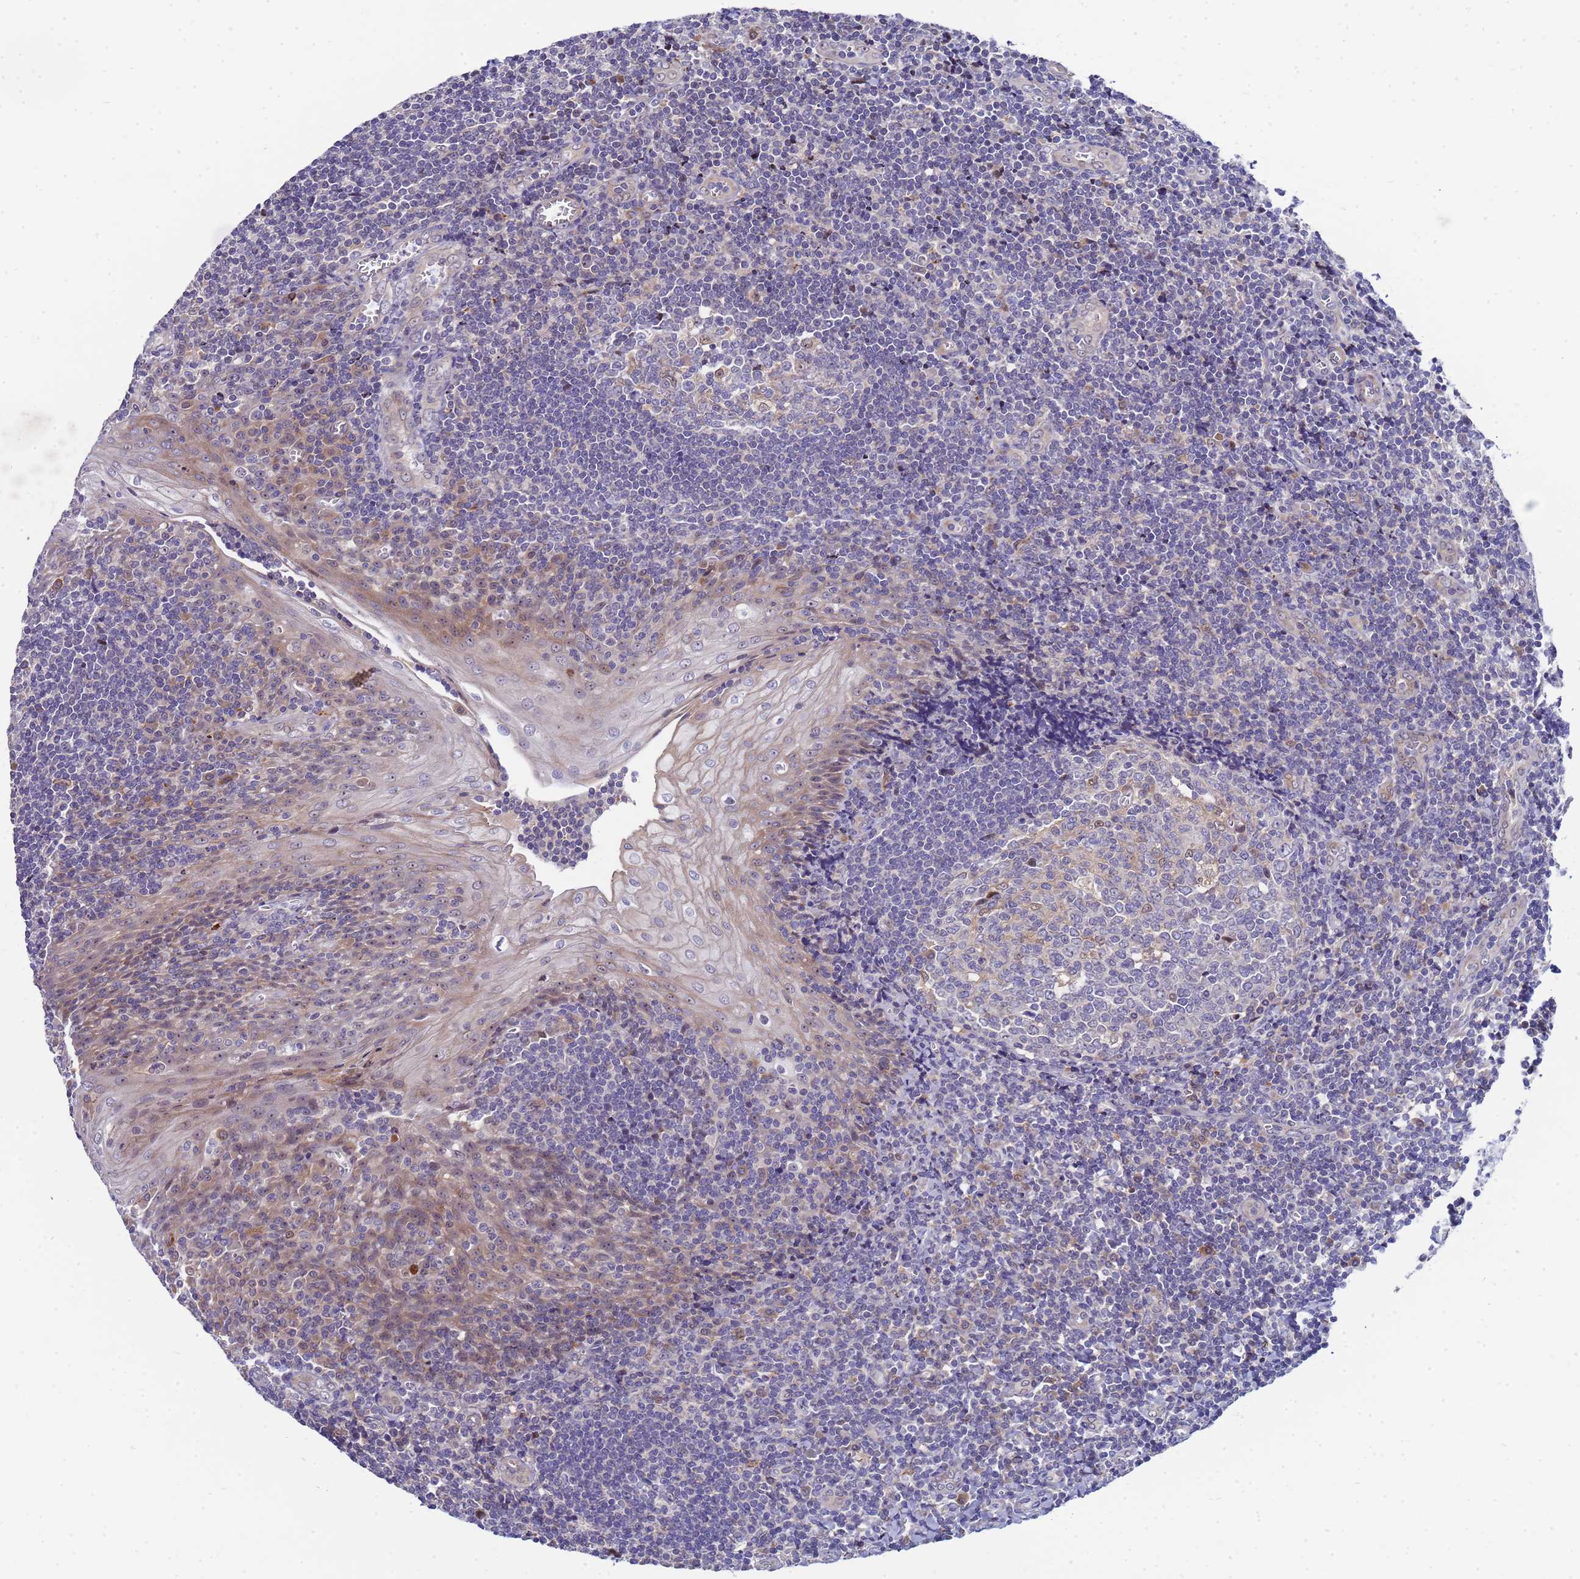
{"staining": {"intensity": "weak", "quantity": "<25%", "location": "nuclear"}, "tissue": "tonsil", "cell_type": "Germinal center cells", "image_type": "normal", "snomed": [{"axis": "morphology", "description": "Normal tissue, NOS"}, {"axis": "topography", "description": "Tonsil"}], "caption": "Human tonsil stained for a protein using IHC shows no positivity in germinal center cells.", "gene": "ENOSF1", "patient": {"sex": "male", "age": 27}}